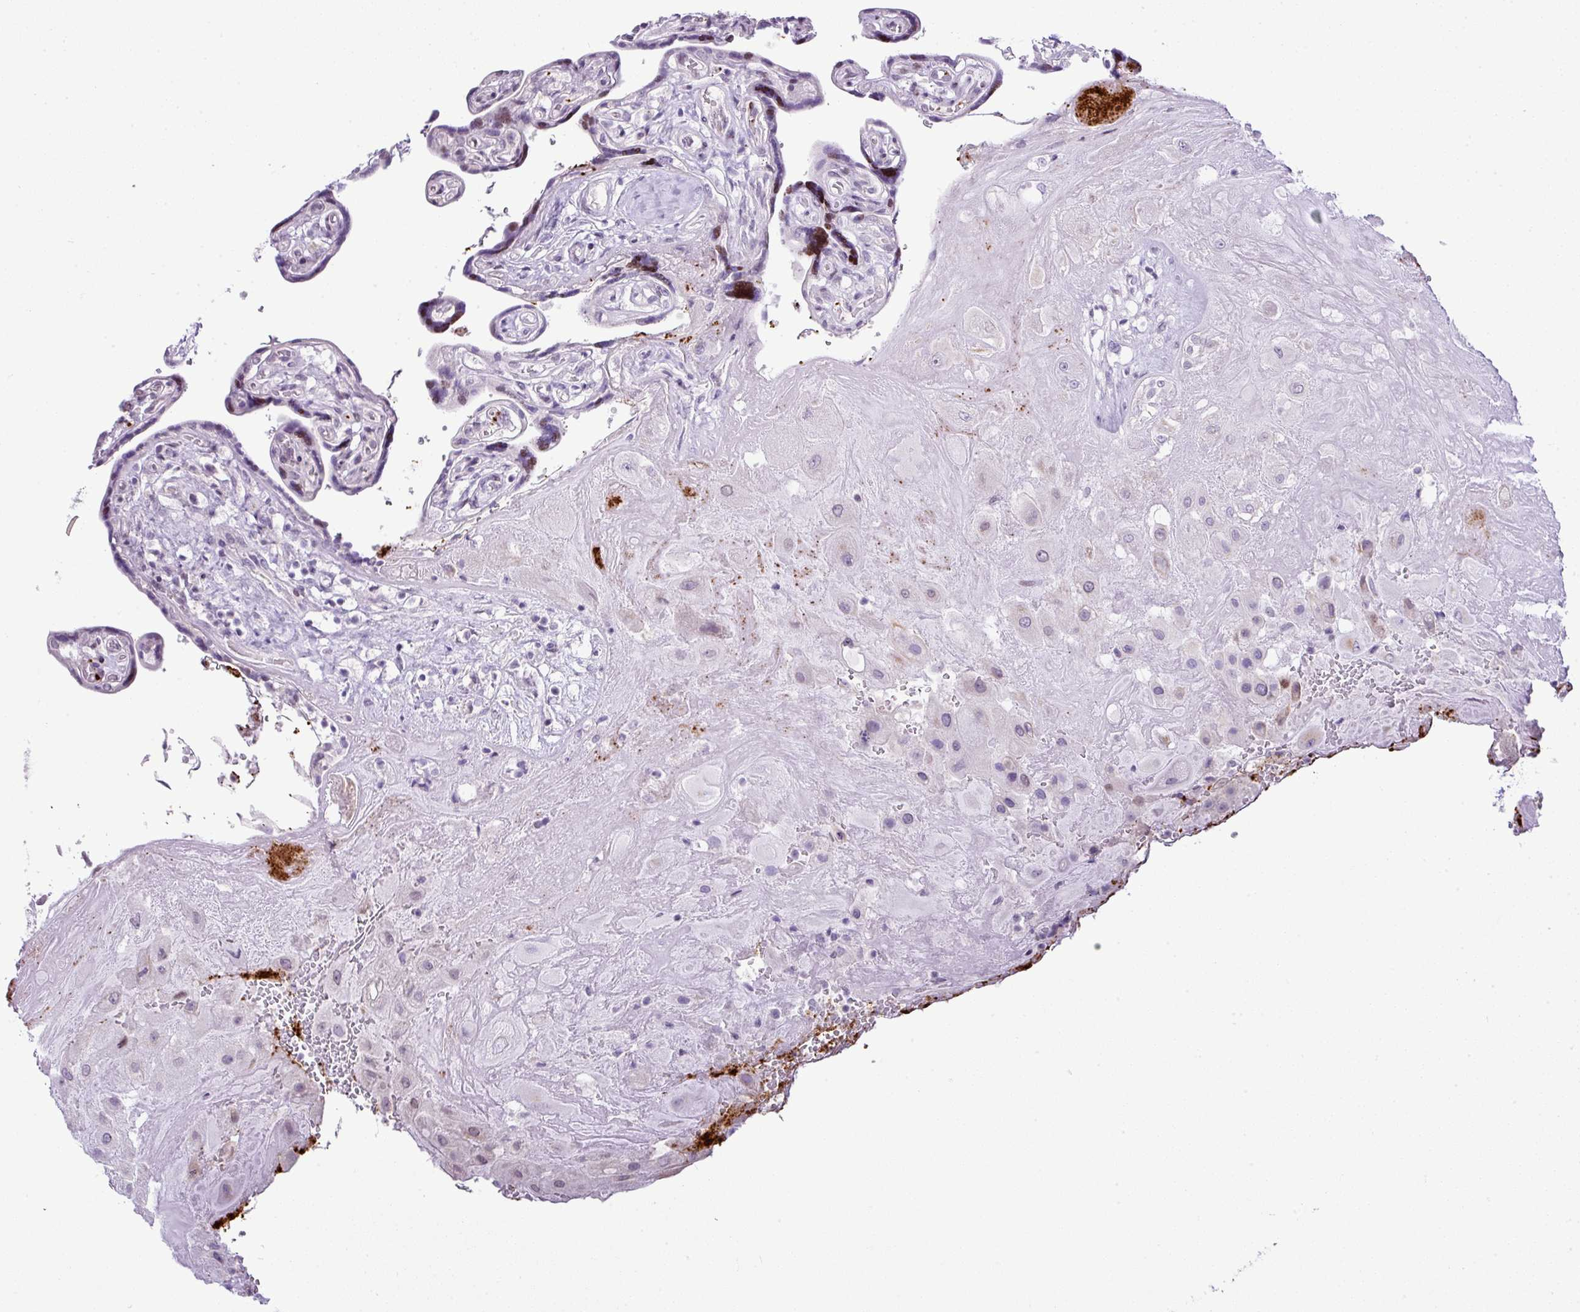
{"staining": {"intensity": "negative", "quantity": "none", "location": "none"}, "tissue": "placenta", "cell_type": "Decidual cells", "image_type": "normal", "snomed": [{"axis": "morphology", "description": "Normal tissue, NOS"}, {"axis": "topography", "description": "Placenta"}], "caption": "Immunohistochemistry (IHC) micrograph of benign placenta: human placenta stained with DAB (3,3'-diaminobenzidine) reveals no significant protein expression in decidual cells. Brightfield microscopy of immunohistochemistry (IHC) stained with DAB (brown) and hematoxylin (blue), captured at high magnification.", "gene": "CMTM5", "patient": {"sex": "female", "age": 32}}